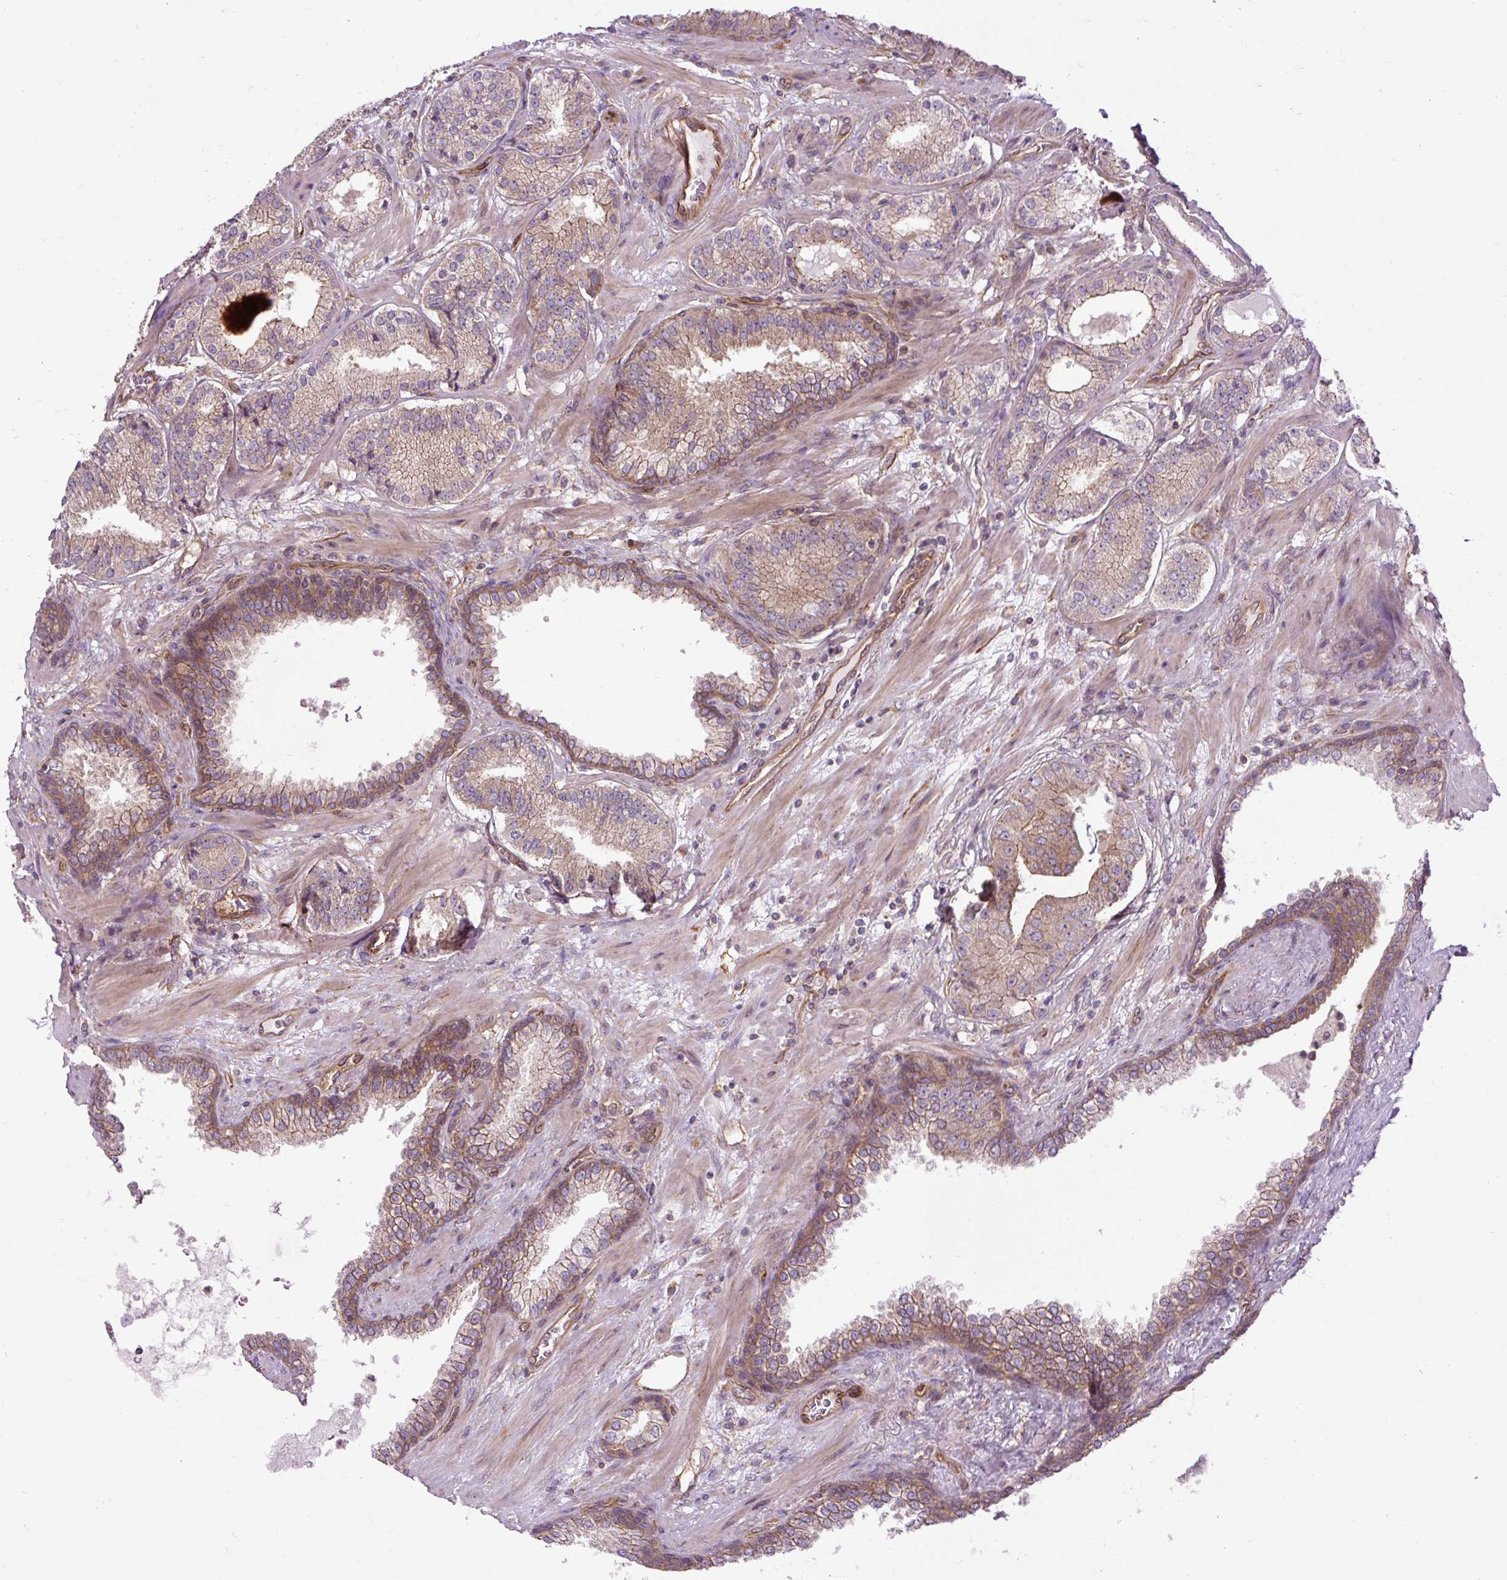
{"staining": {"intensity": "weak", "quantity": ">75%", "location": "cytoplasmic/membranous"}, "tissue": "prostate cancer", "cell_type": "Tumor cells", "image_type": "cancer", "snomed": [{"axis": "morphology", "description": "Adenocarcinoma, High grade"}, {"axis": "topography", "description": "Prostate"}], "caption": "This image shows immunohistochemistry staining of human prostate high-grade adenocarcinoma, with low weak cytoplasmic/membranous positivity in about >75% of tumor cells.", "gene": "CCDC93", "patient": {"sex": "male", "age": 63}}